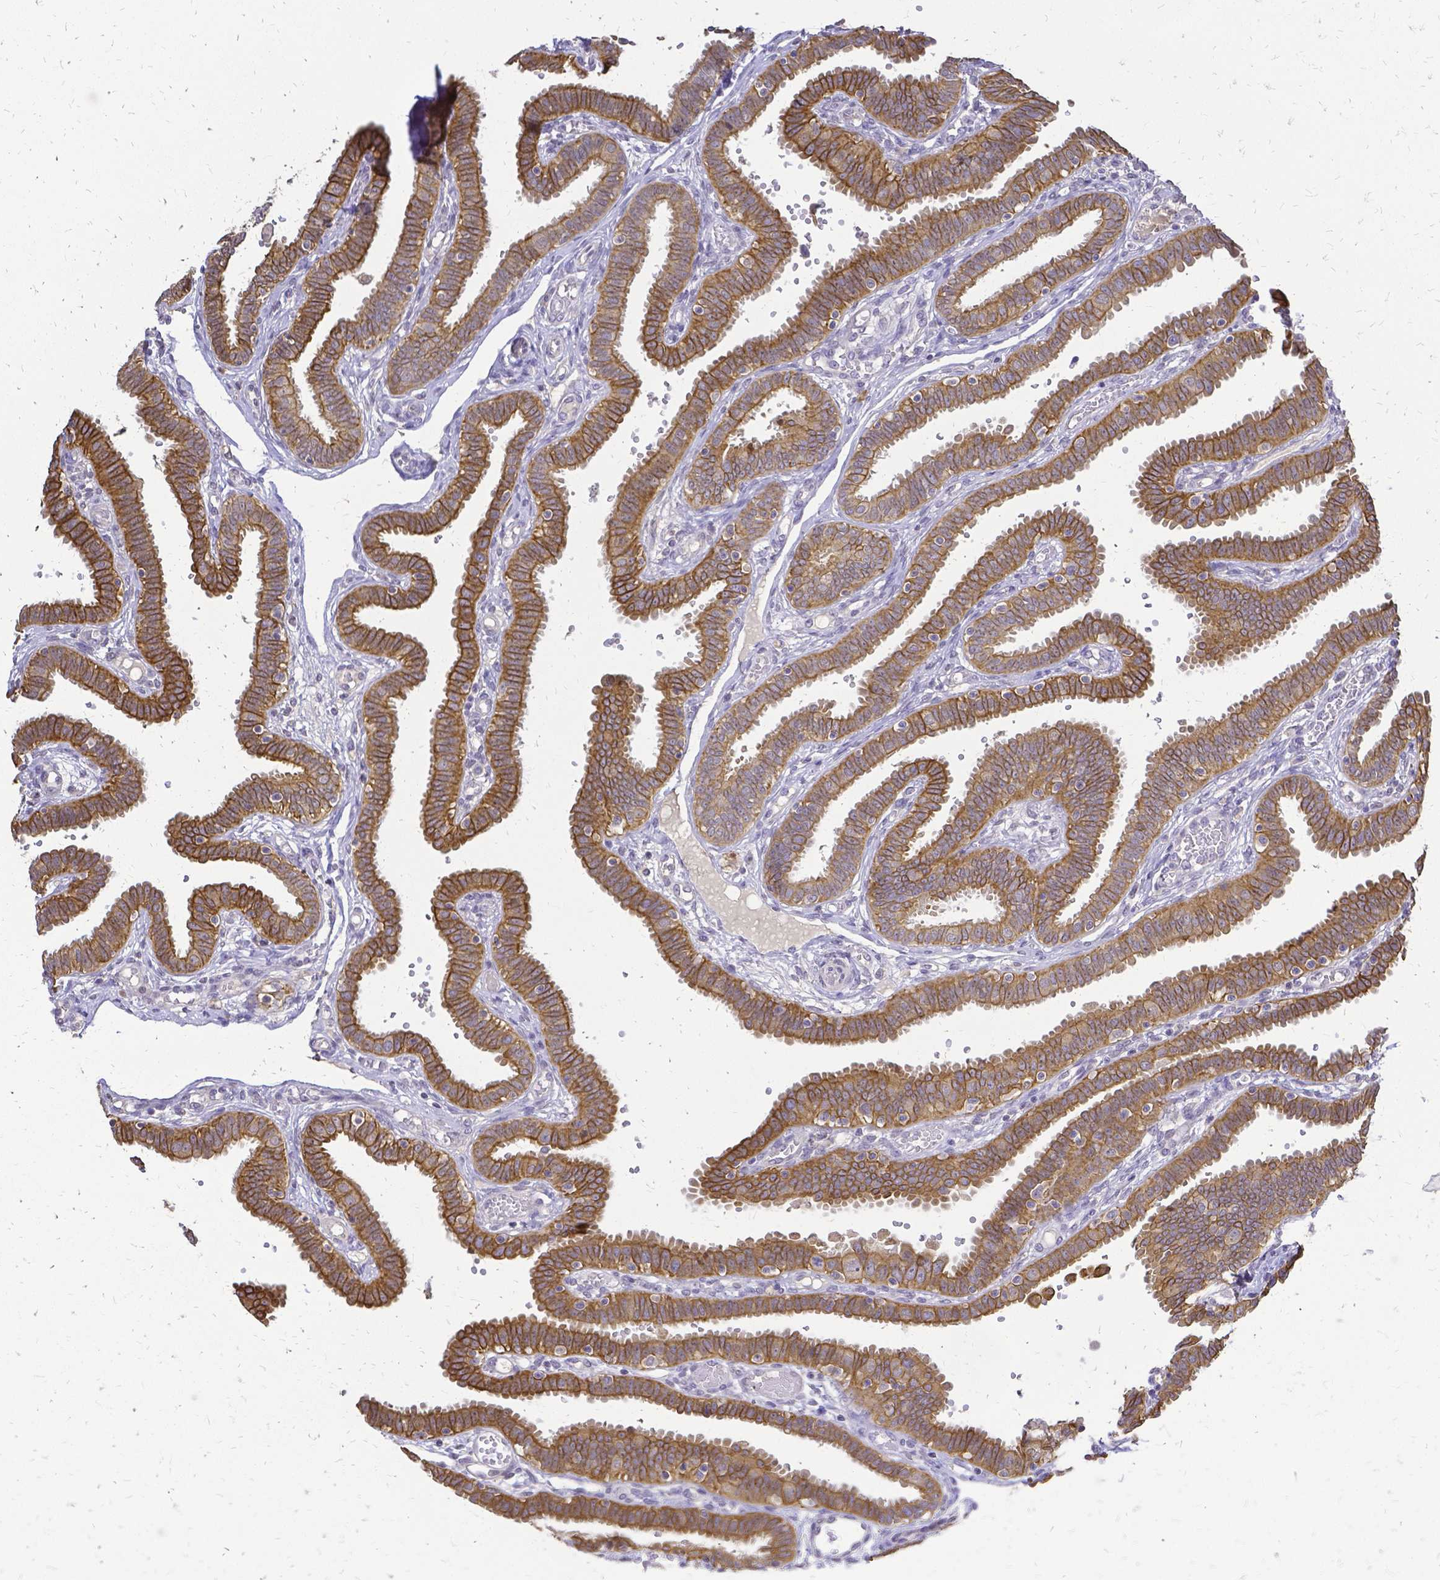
{"staining": {"intensity": "moderate", "quantity": "25%-75%", "location": "cytoplasmic/membranous"}, "tissue": "fallopian tube", "cell_type": "Glandular cells", "image_type": "normal", "snomed": [{"axis": "morphology", "description": "Normal tissue, NOS"}, {"axis": "topography", "description": "Fallopian tube"}], "caption": "The immunohistochemical stain labels moderate cytoplasmic/membranous positivity in glandular cells of unremarkable fallopian tube.", "gene": "CIB1", "patient": {"sex": "female", "age": 37}}